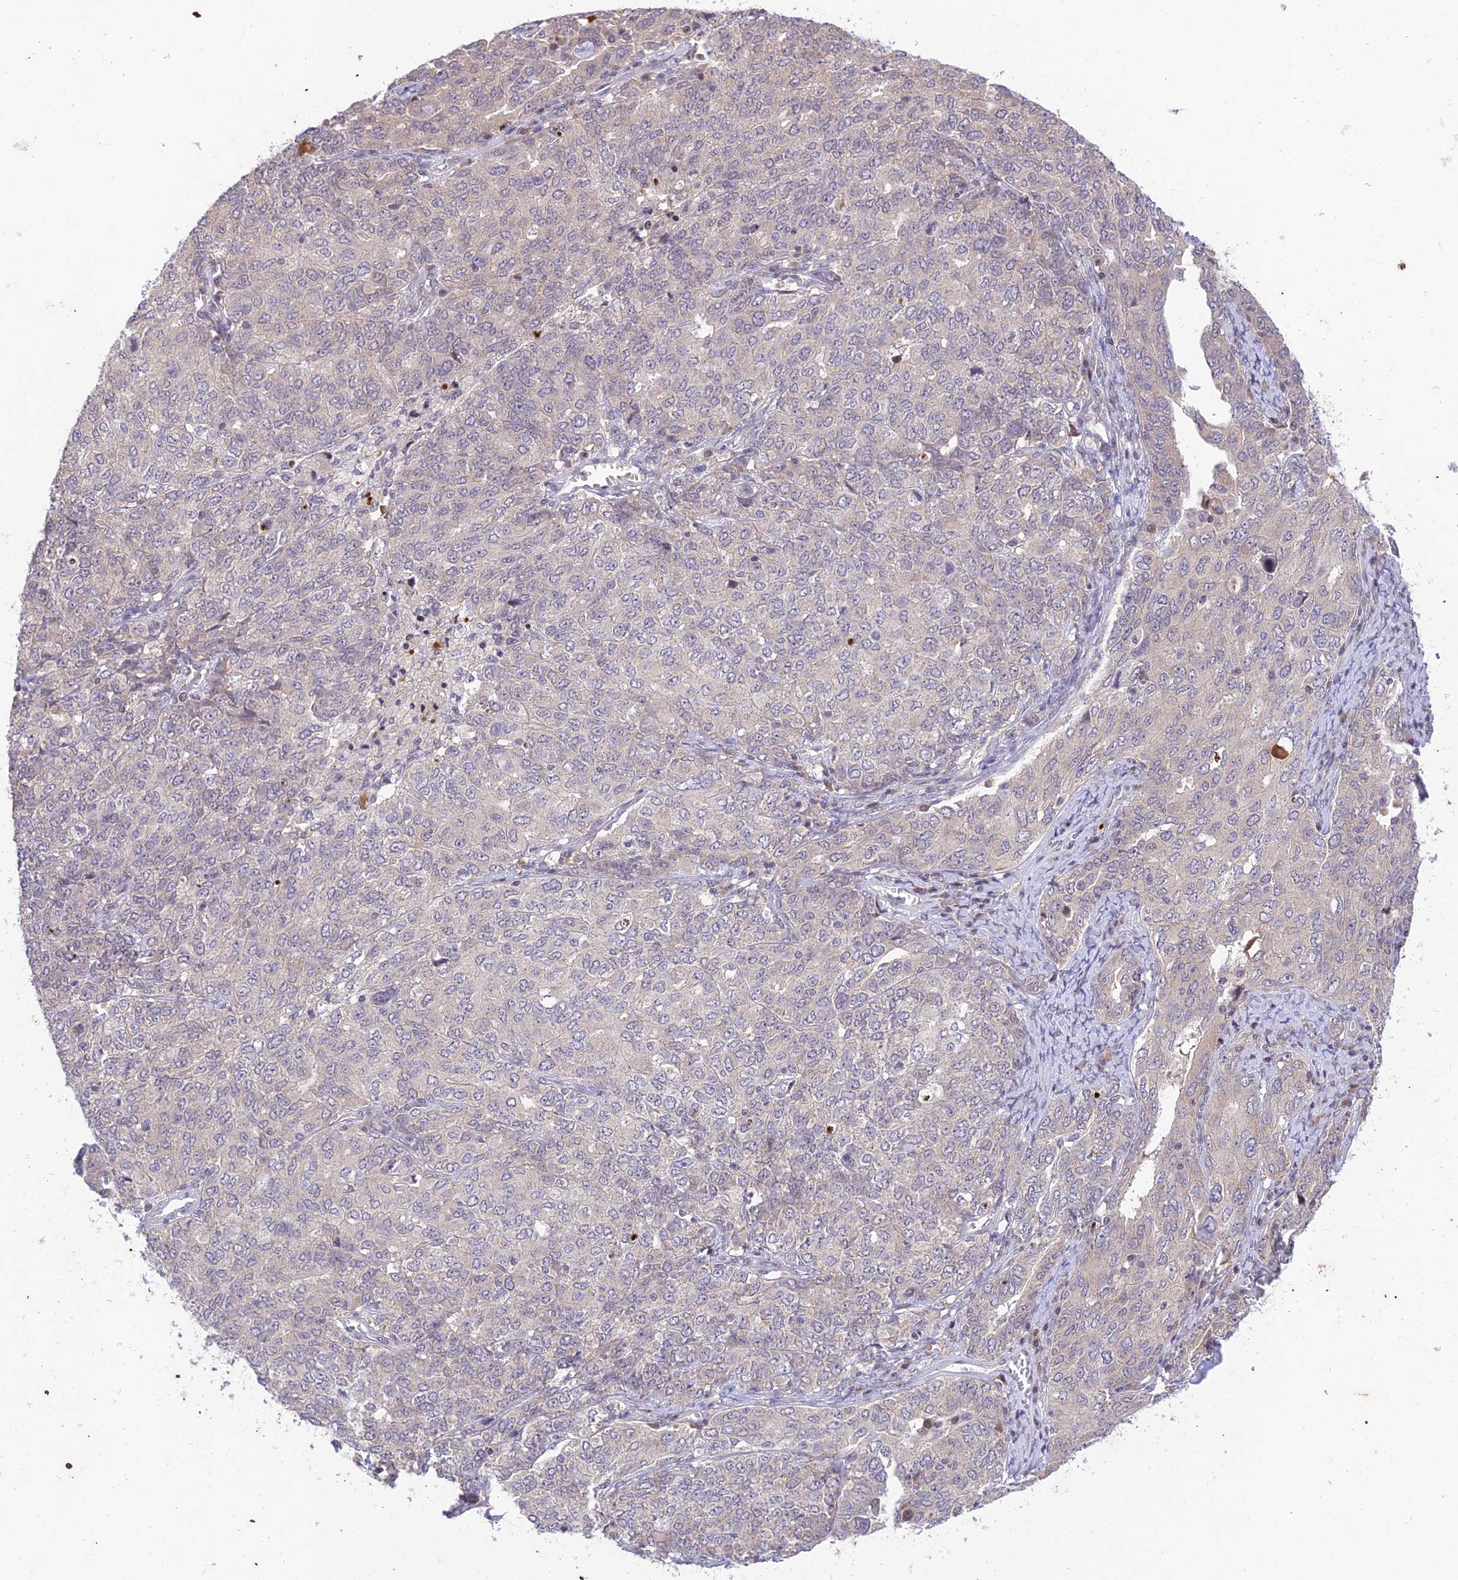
{"staining": {"intensity": "negative", "quantity": "none", "location": "none"}, "tissue": "ovarian cancer", "cell_type": "Tumor cells", "image_type": "cancer", "snomed": [{"axis": "morphology", "description": "Carcinoma, endometroid"}, {"axis": "topography", "description": "Ovary"}], "caption": "This is an immunohistochemistry micrograph of endometroid carcinoma (ovarian). There is no expression in tumor cells.", "gene": "TEKT1", "patient": {"sex": "female", "age": 62}}